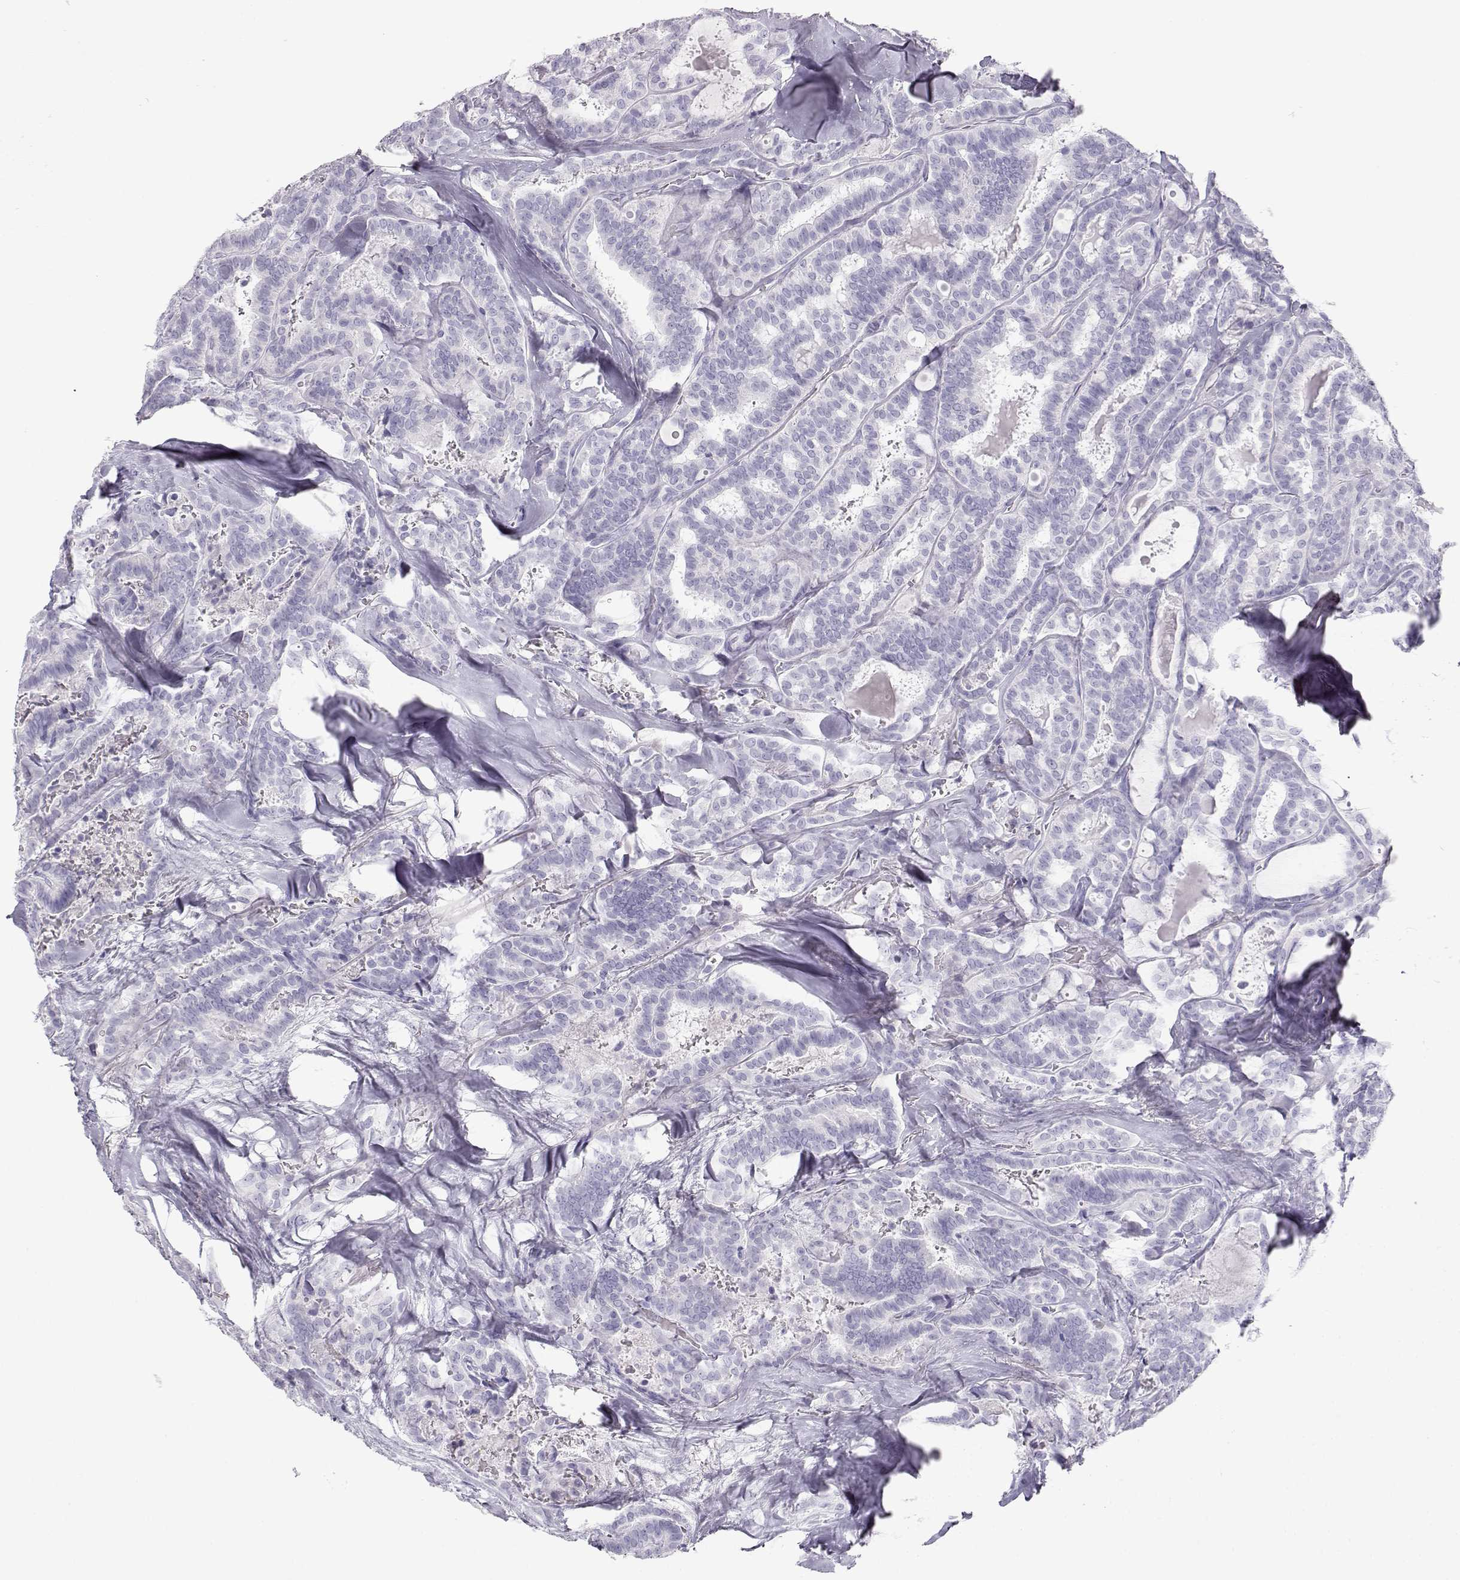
{"staining": {"intensity": "negative", "quantity": "none", "location": "none"}, "tissue": "thyroid cancer", "cell_type": "Tumor cells", "image_type": "cancer", "snomed": [{"axis": "morphology", "description": "Papillary adenocarcinoma, NOS"}, {"axis": "topography", "description": "Thyroid gland"}], "caption": "Image shows no significant protein expression in tumor cells of thyroid cancer.", "gene": "TKTL1", "patient": {"sex": "female", "age": 39}}